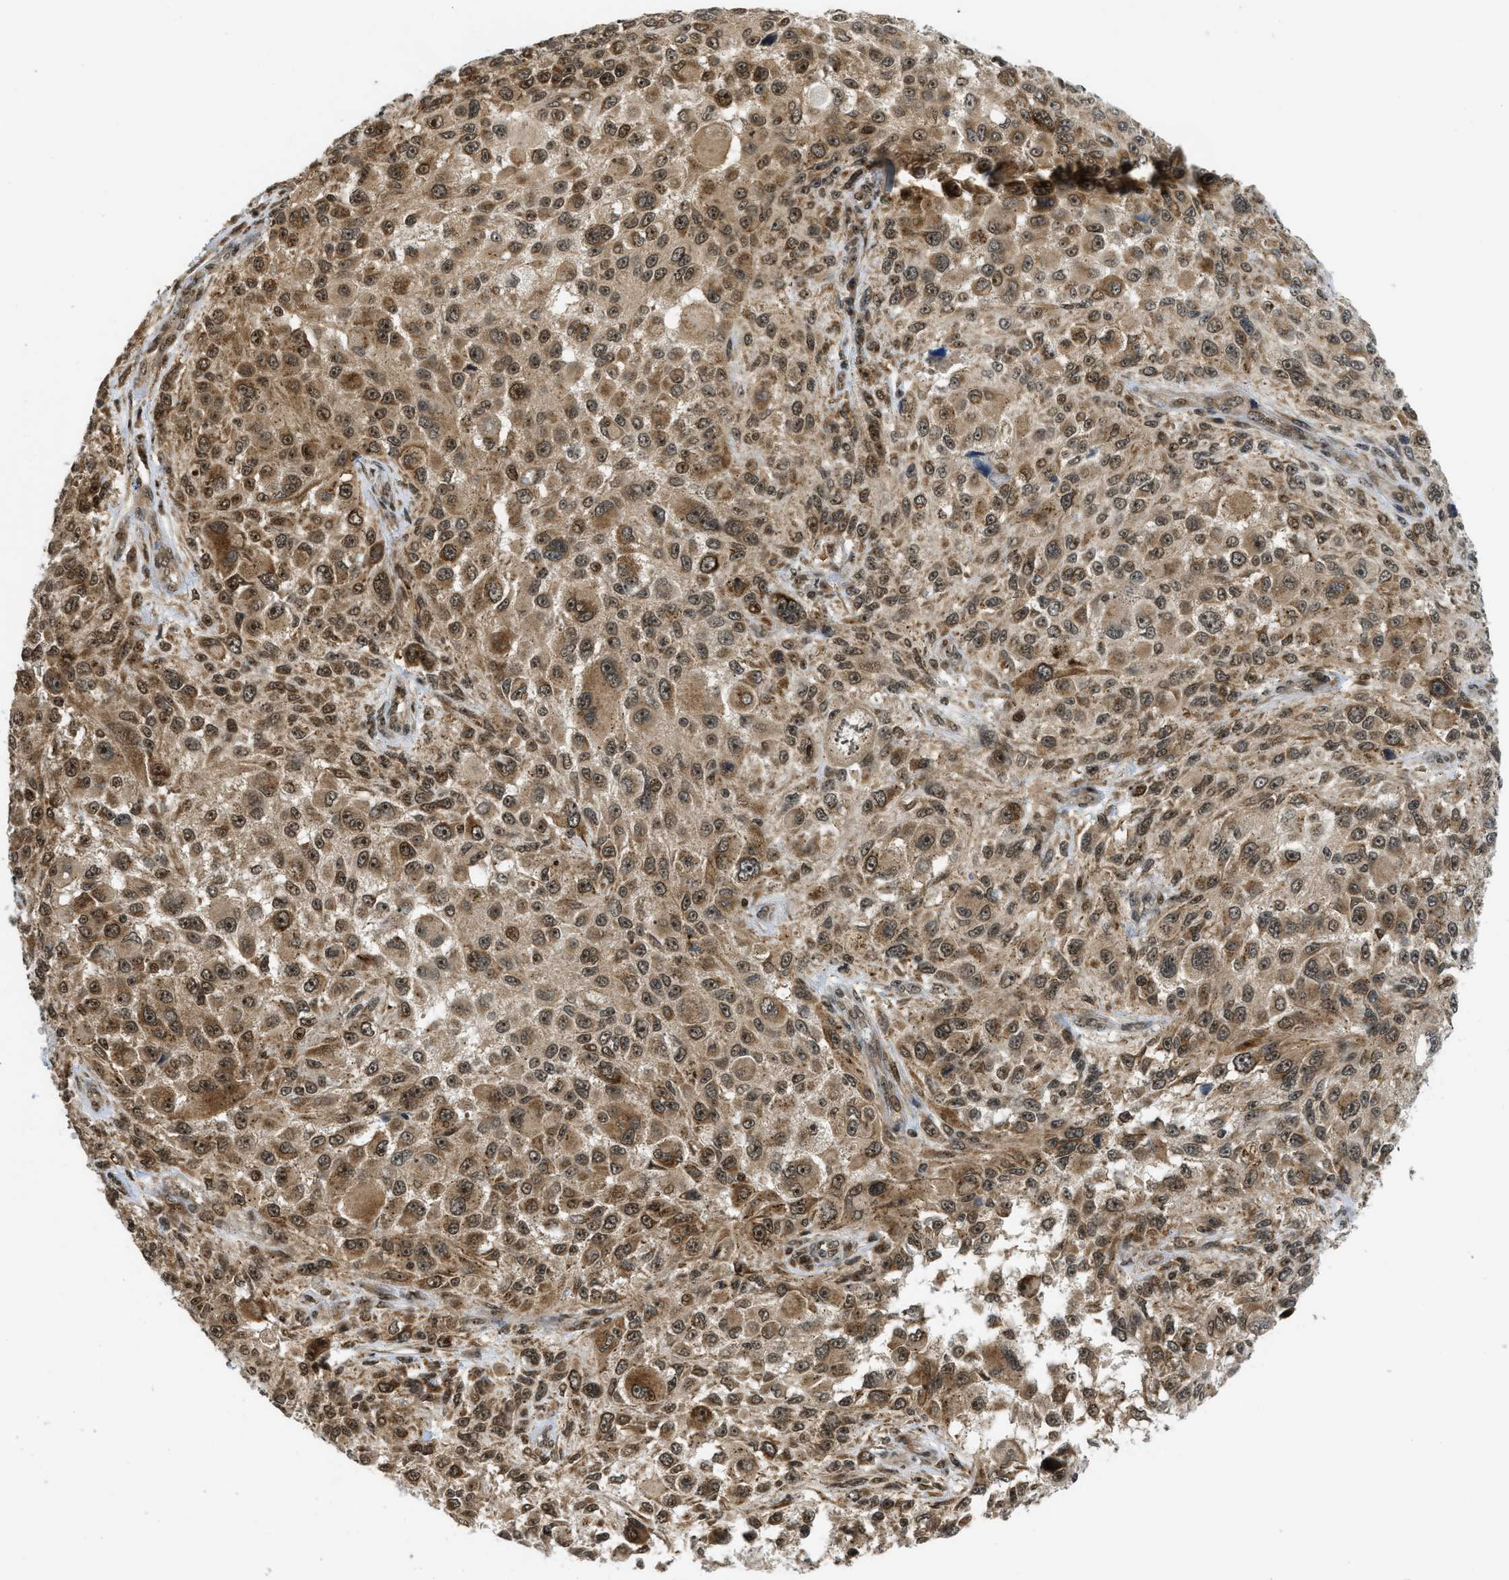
{"staining": {"intensity": "moderate", "quantity": ">75%", "location": "cytoplasmic/membranous,nuclear"}, "tissue": "melanoma", "cell_type": "Tumor cells", "image_type": "cancer", "snomed": [{"axis": "morphology", "description": "Necrosis, NOS"}, {"axis": "morphology", "description": "Malignant melanoma, NOS"}, {"axis": "topography", "description": "Skin"}], "caption": "Moderate cytoplasmic/membranous and nuclear expression is identified in about >75% of tumor cells in melanoma.", "gene": "TACC1", "patient": {"sex": "female", "age": 87}}